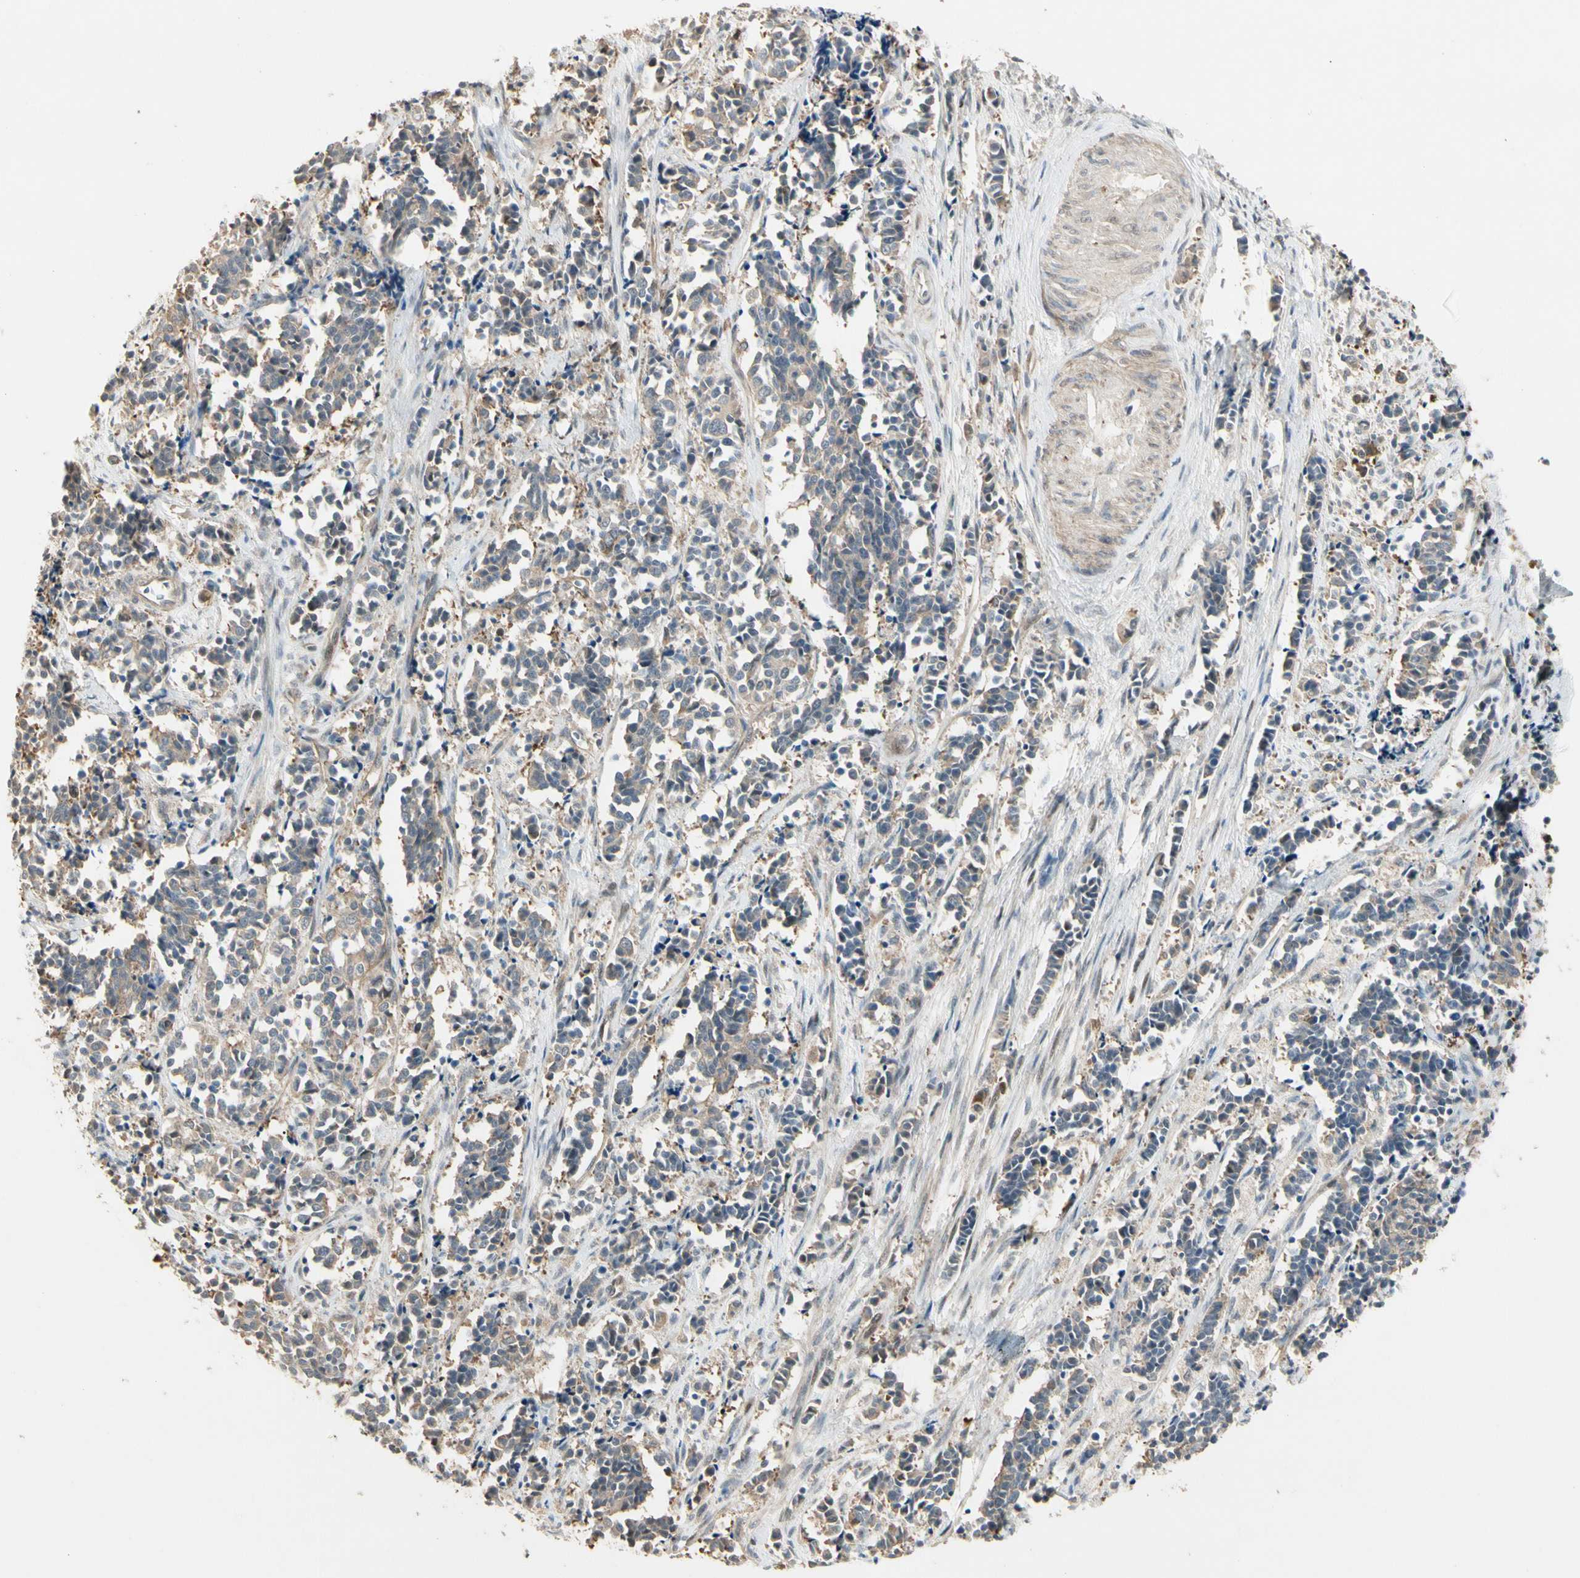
{"staining": {"intensity": "weak", "quantity": "25%-75%", "location": "cytoplasmic/membranous"}, "tissue": "cervical cancer", "cell_type": "Tumor cells", "image_type": "cancer", "snomed": [{"axis": "morphology", "description": "Squamous cell carcinoma, NOS"}, {"axis": "topography", "description": "Cervix"}], "caption": "Tumor cells reveal low levels of weak cytoplasmic/membranous positivity in about 25%-75% of cells in human cervical squamous cell carcinoma.", "gene": "ATG4C", "patient": {"sex": "female", "age": 35}}